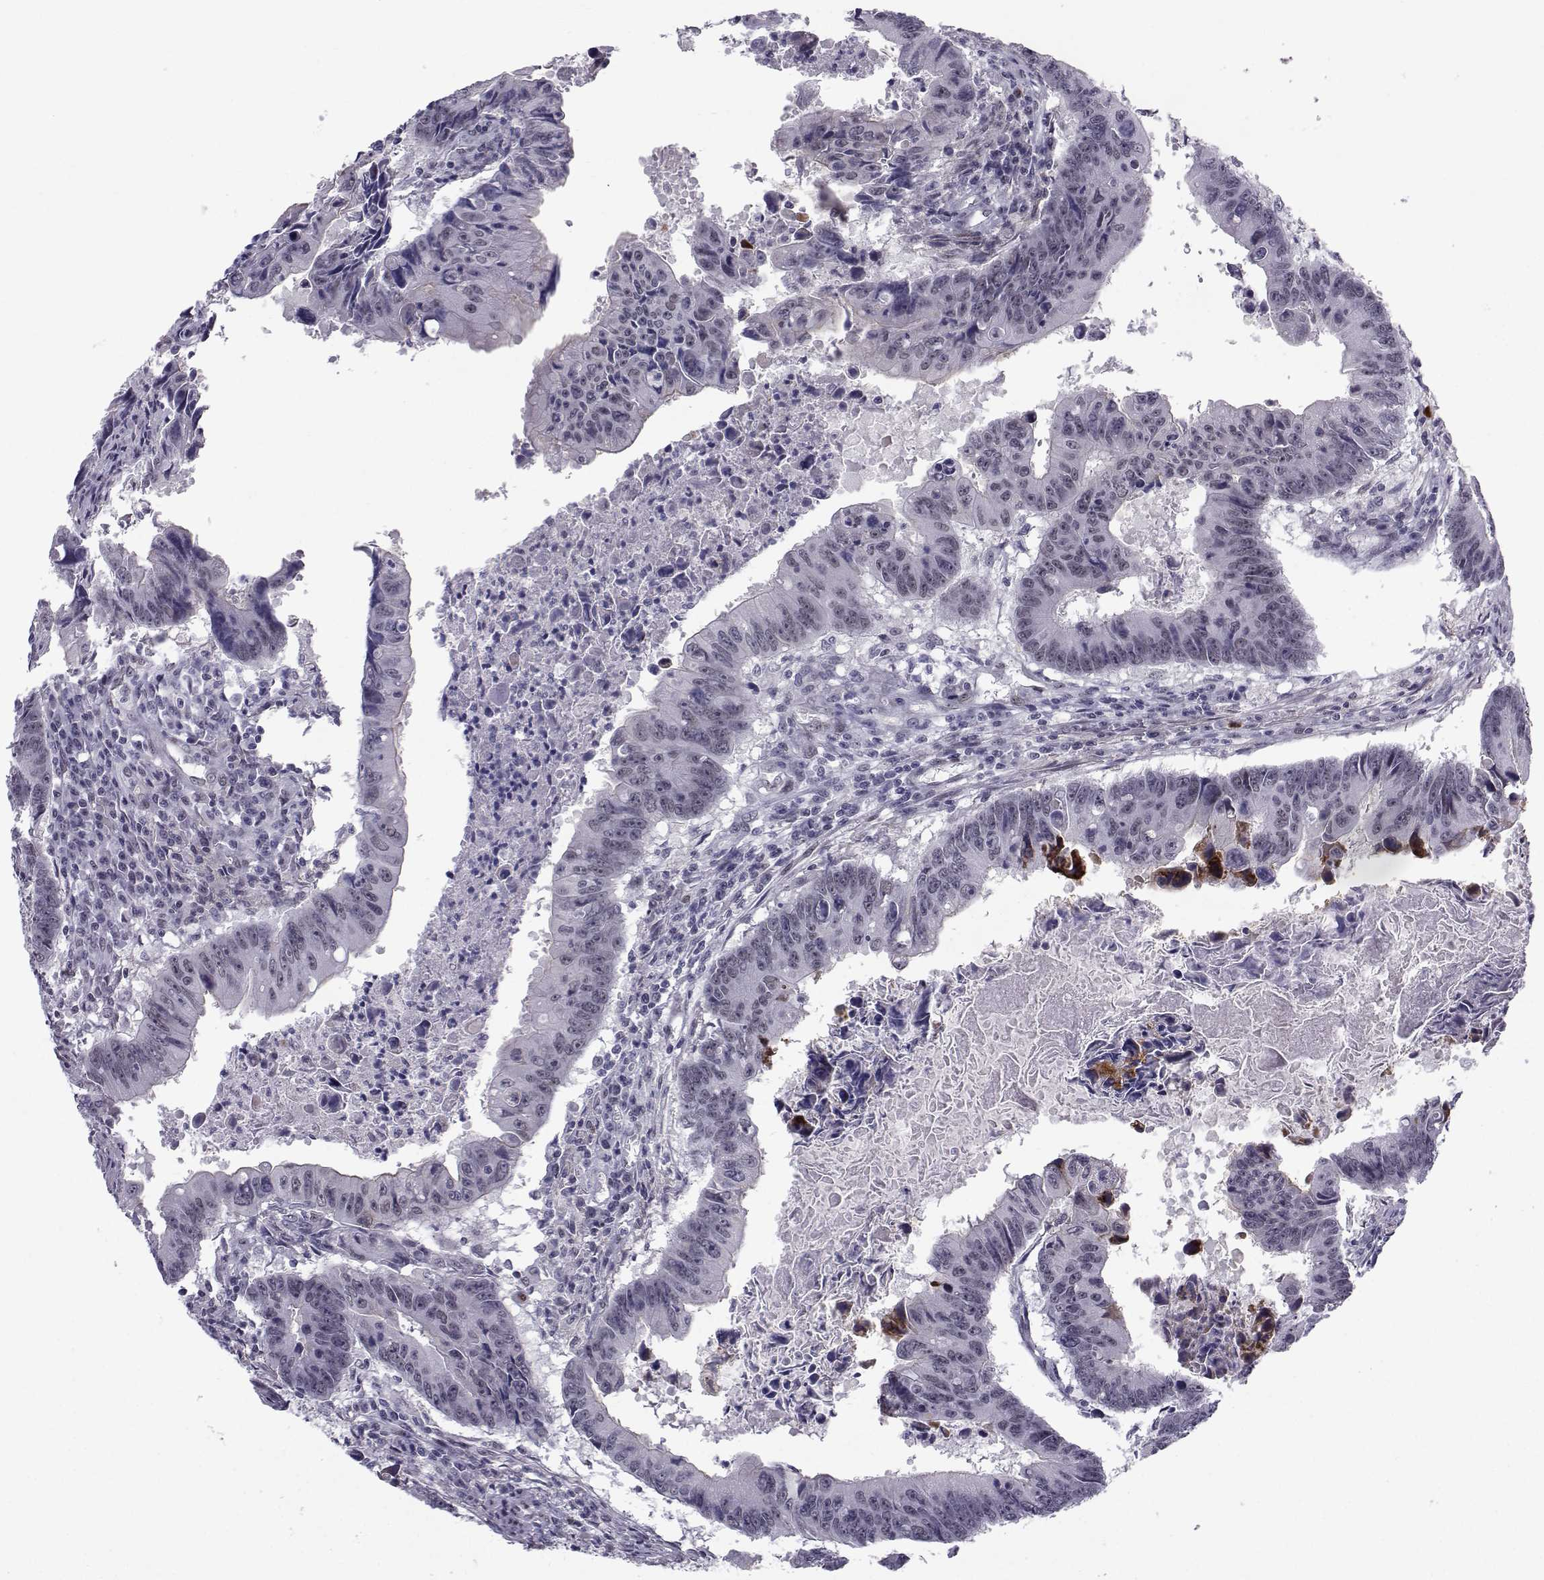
{"staining": {"intensity": "negative", "quantity": "none", "location": "none"}, "tissue": "colorectal cancer", "cell_type": "Tumor cells", "image_type": "cancer", "snomed": [{"axis": "morphology", "description": "Adenocarcinoma, NOS"}, {"axis": "topography", "description": "Colon"}], "caption": "Colorectal cancer was stained to show a protein in brown. There is no significant staining in tumor cells.", "gene": "RBM24", "patient": {"sex": "female", "age": 87}}